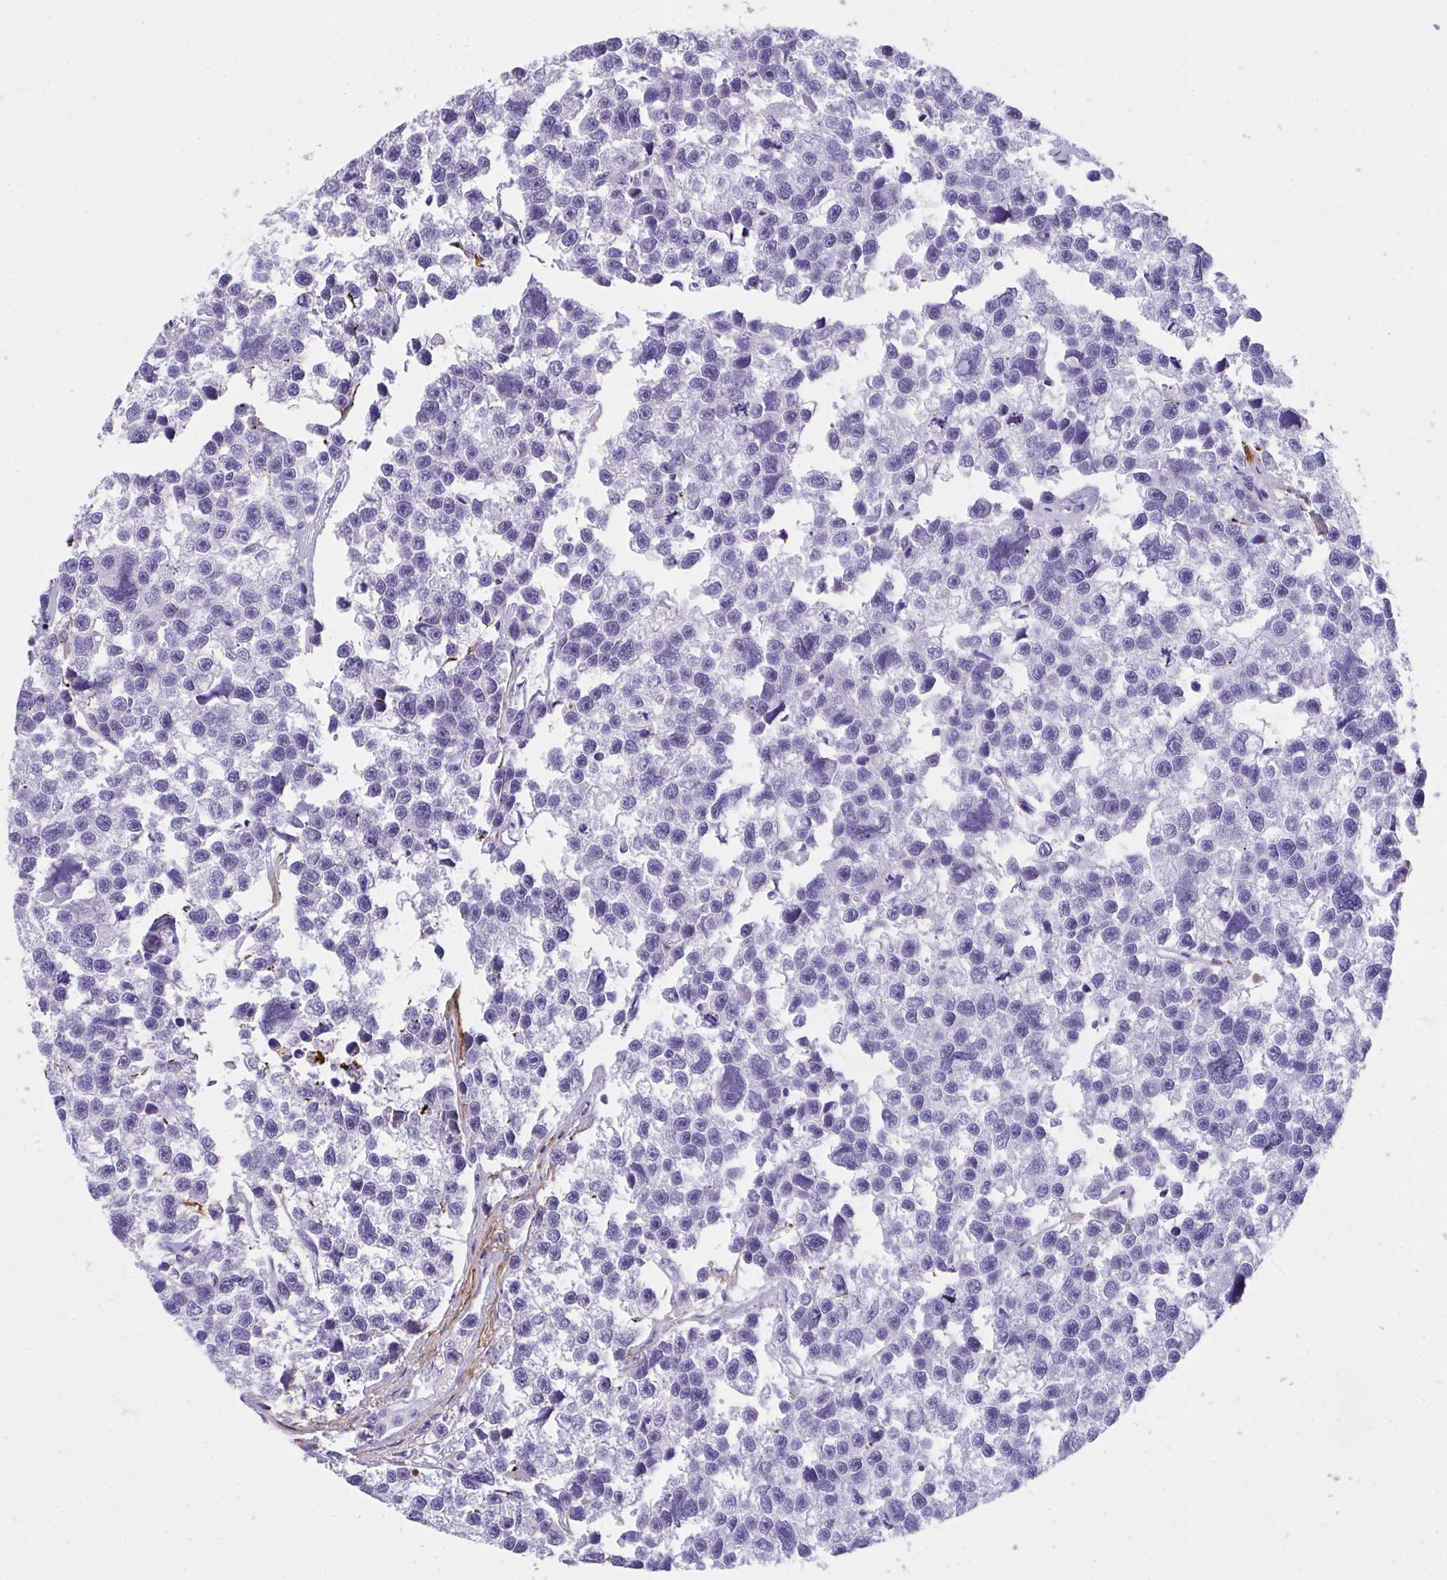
{"staining": {"intensity": "negative", "quantity": "none", "location": "none"}, "tissue": "testis cancer", "cell_type": "Tumor cells", "image_type": "cancer", "snomed": [{"axis": "morphology", "description": "Seminoma, NOS"}, {"axis": "topography", "description": "Testis"}], "caption": "Histopathology image shows no significant protein positivity in tumor cells of seminoma (testis). (Stains: DAB immunohistochemistry with hematoxylin counter stain, Microscopy: brightfield microscopy at high magnification).", "gene": "KMT2E", "patient": {"sex": "male", "age": 26}}